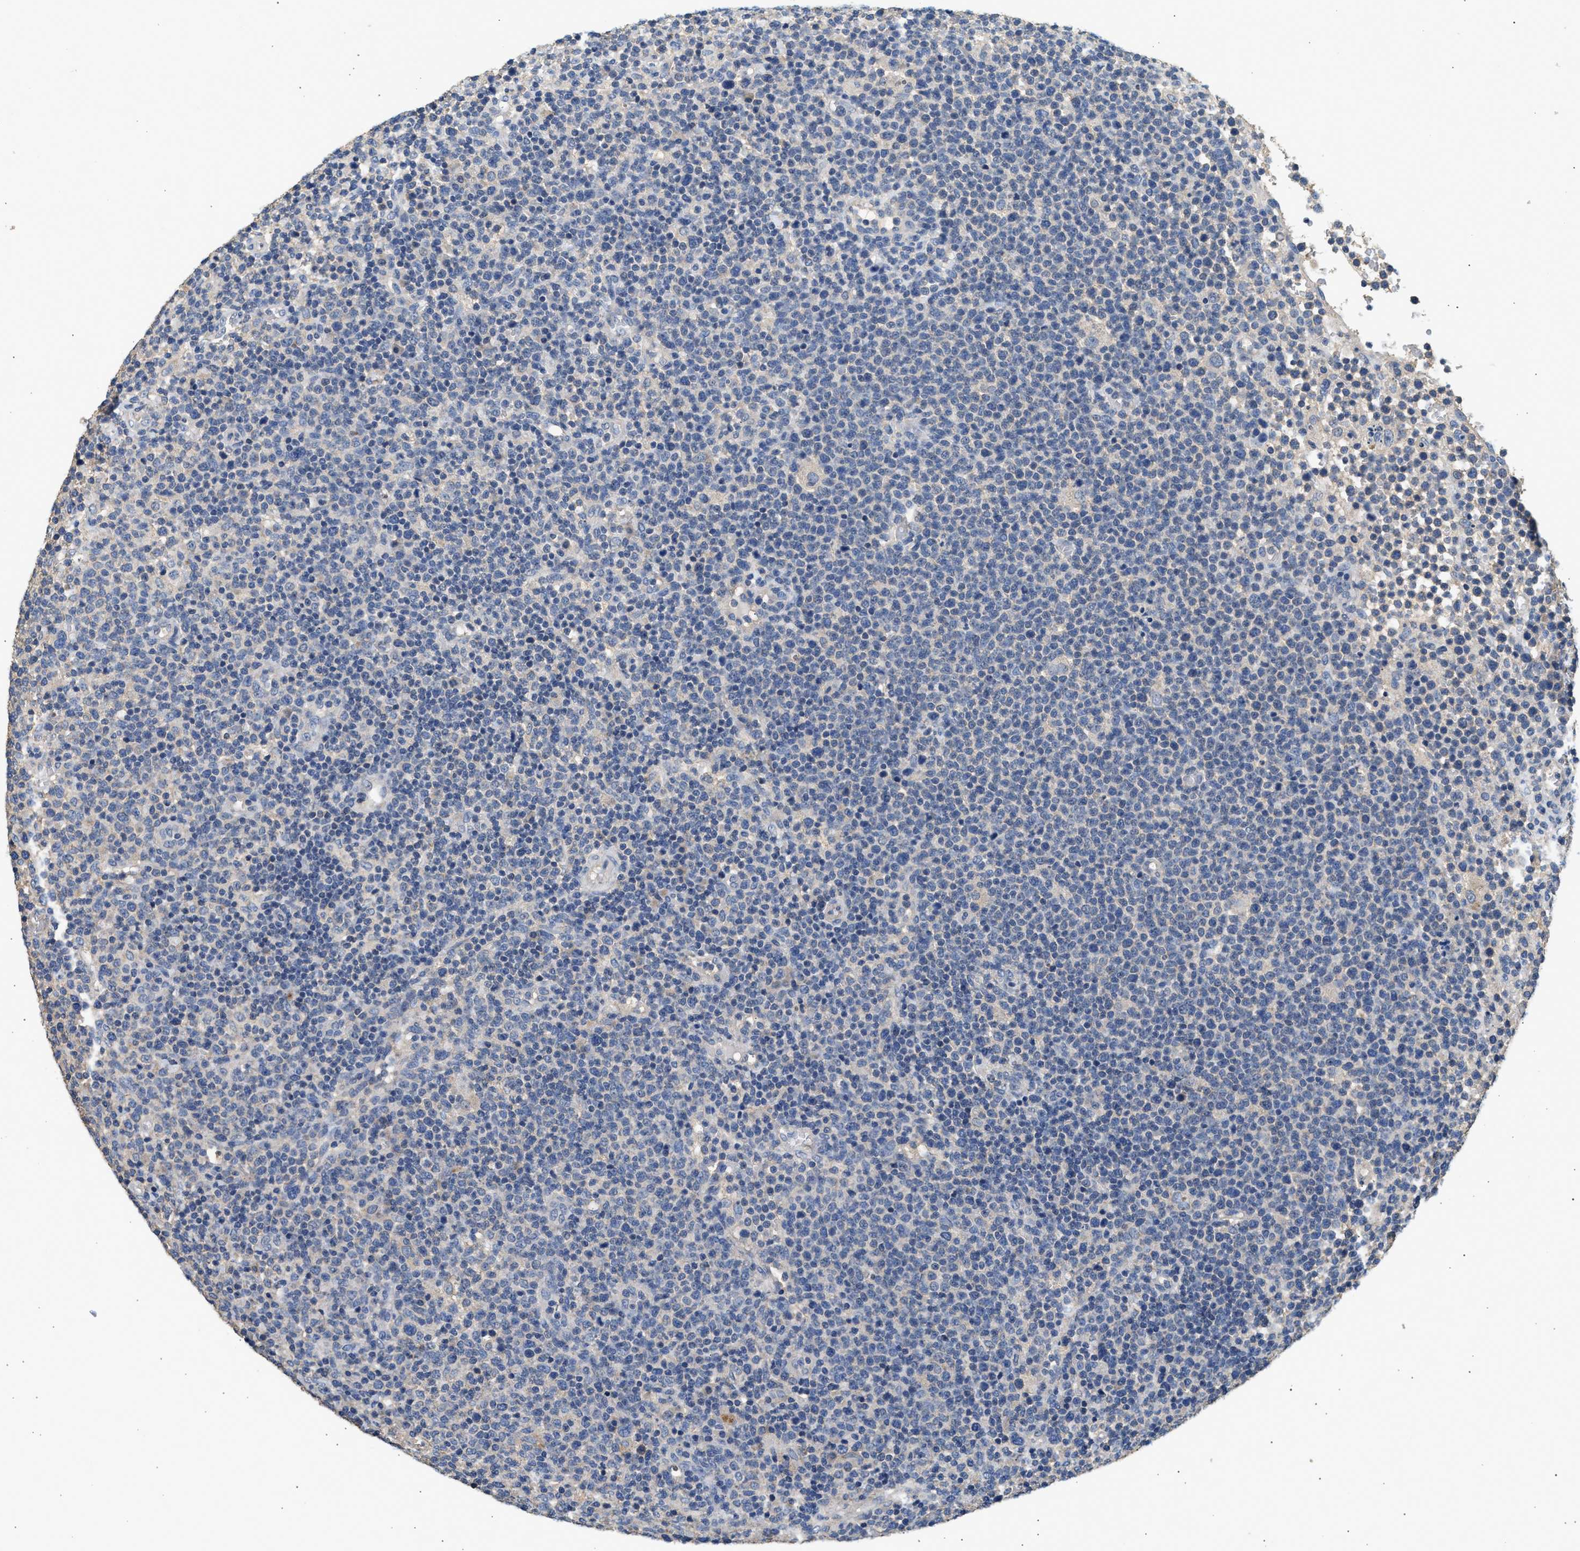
{"staining": {"intensity": "negative", "quantity": "none", "location": "none"}, "tissue": "lymphoma", "cell_type": "Tumor cells", "image_type": "cancer", "snomed": [{"axis": "morphology", "description": "Malignant lymphoma, non-Hodgkin's type, High grade"}, {"axis": "topography", "description": "Lymph node"}], "caption": "The photomicrograph exhibits no significant positivity in tumor cells of high-grade malignant lymphoma, non-Hodgkin's type.", "gene": "WDR31", "patient": {"sex": "male", "age": 61}}